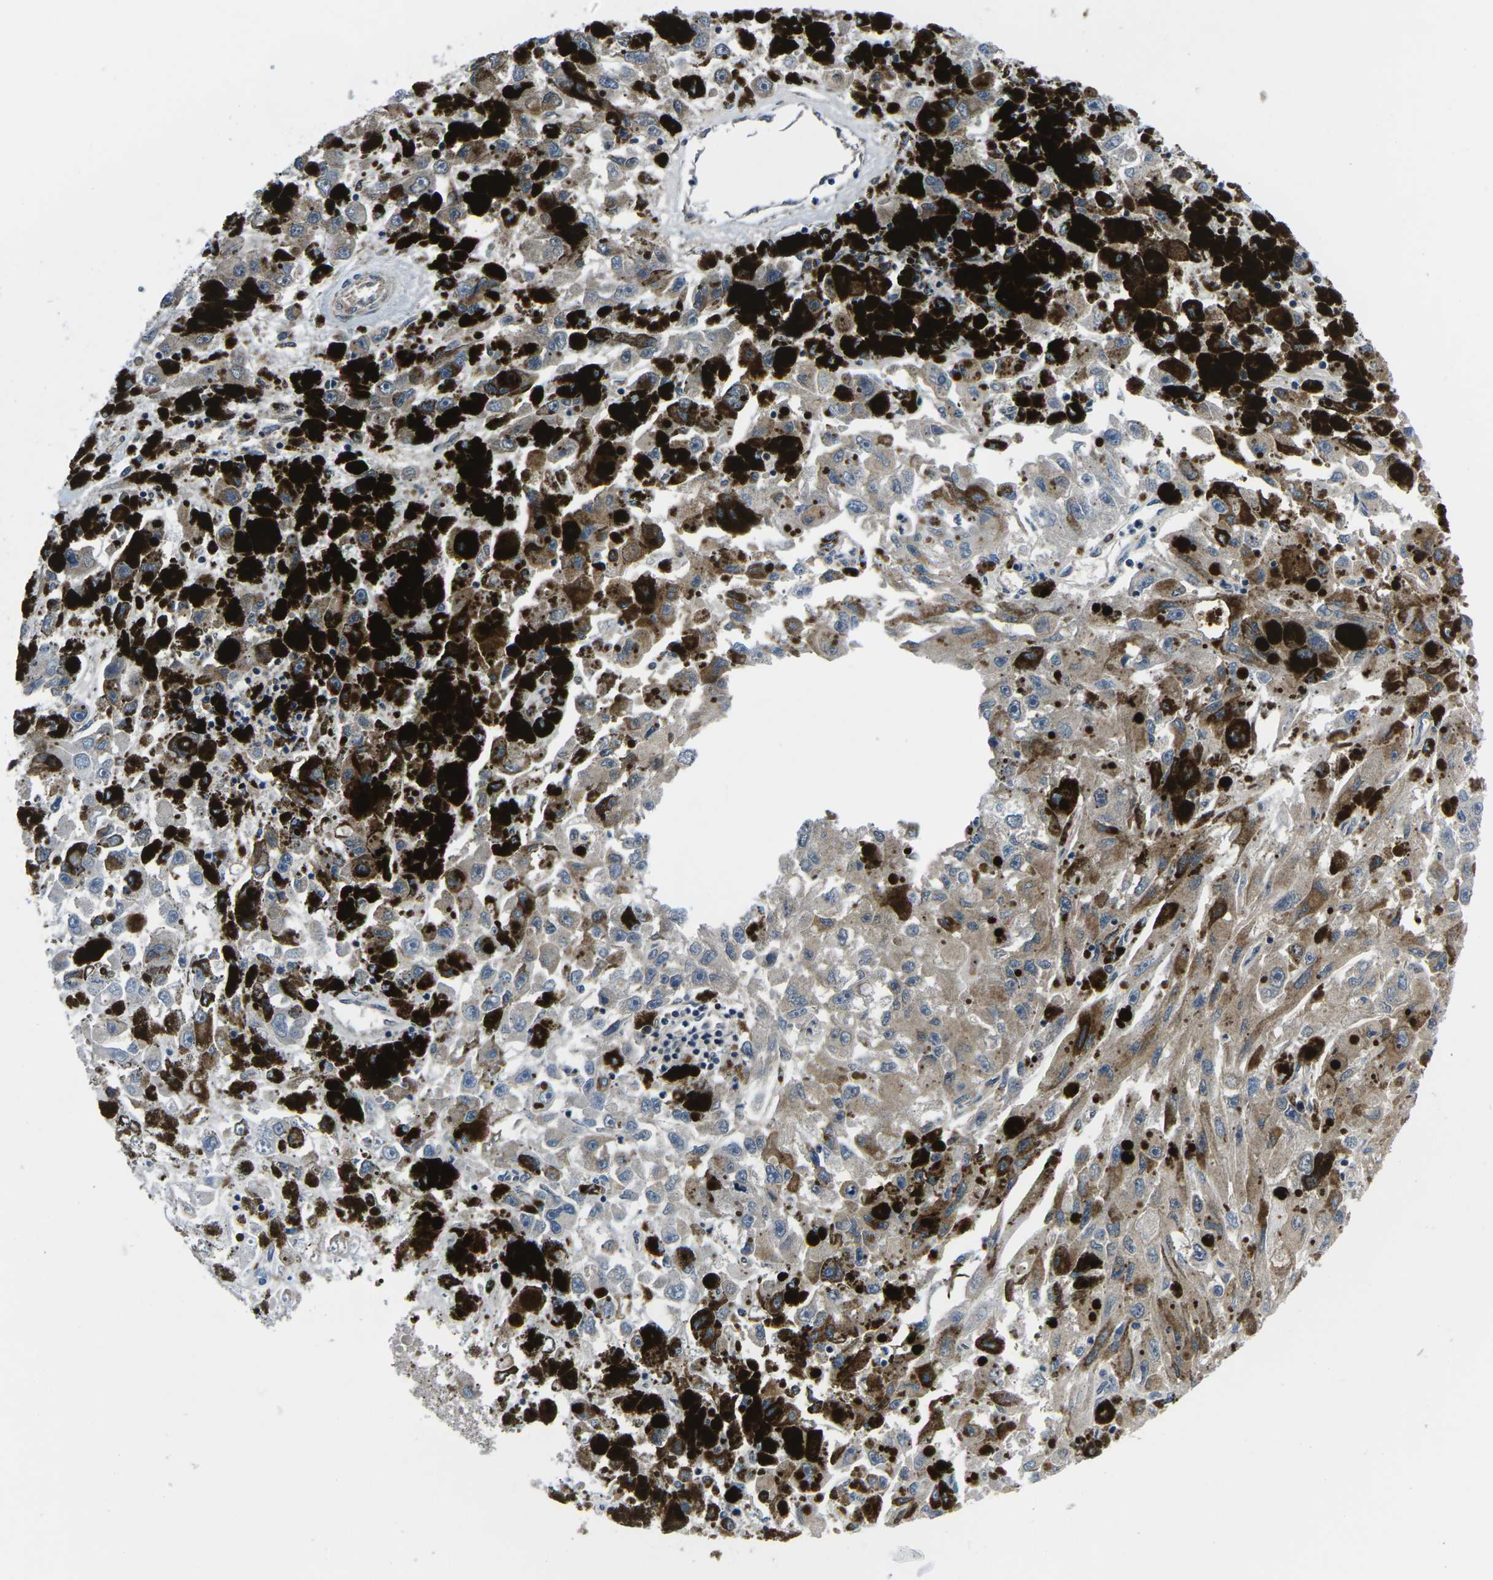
{"staining": {"intensity": "weak", "quantity": ">75%", "location": "cytoplasmic/membranous"}, "tissue": "melanoma", "cell_type": "Tumor cells", "image_type": "cancer", "snomed": [{"axis": "morphology", "description": "Malignant melanoma, NOS"}, {"axis": "topography", "description": "Skin"}], "caption": "An image of human malignant melanoma stained for a protein reveals weak cytoplasmic/membranous brown staining in tumor cells.", "gene": "EIF4E", "patient": {"sex": "female", "age": 104}}